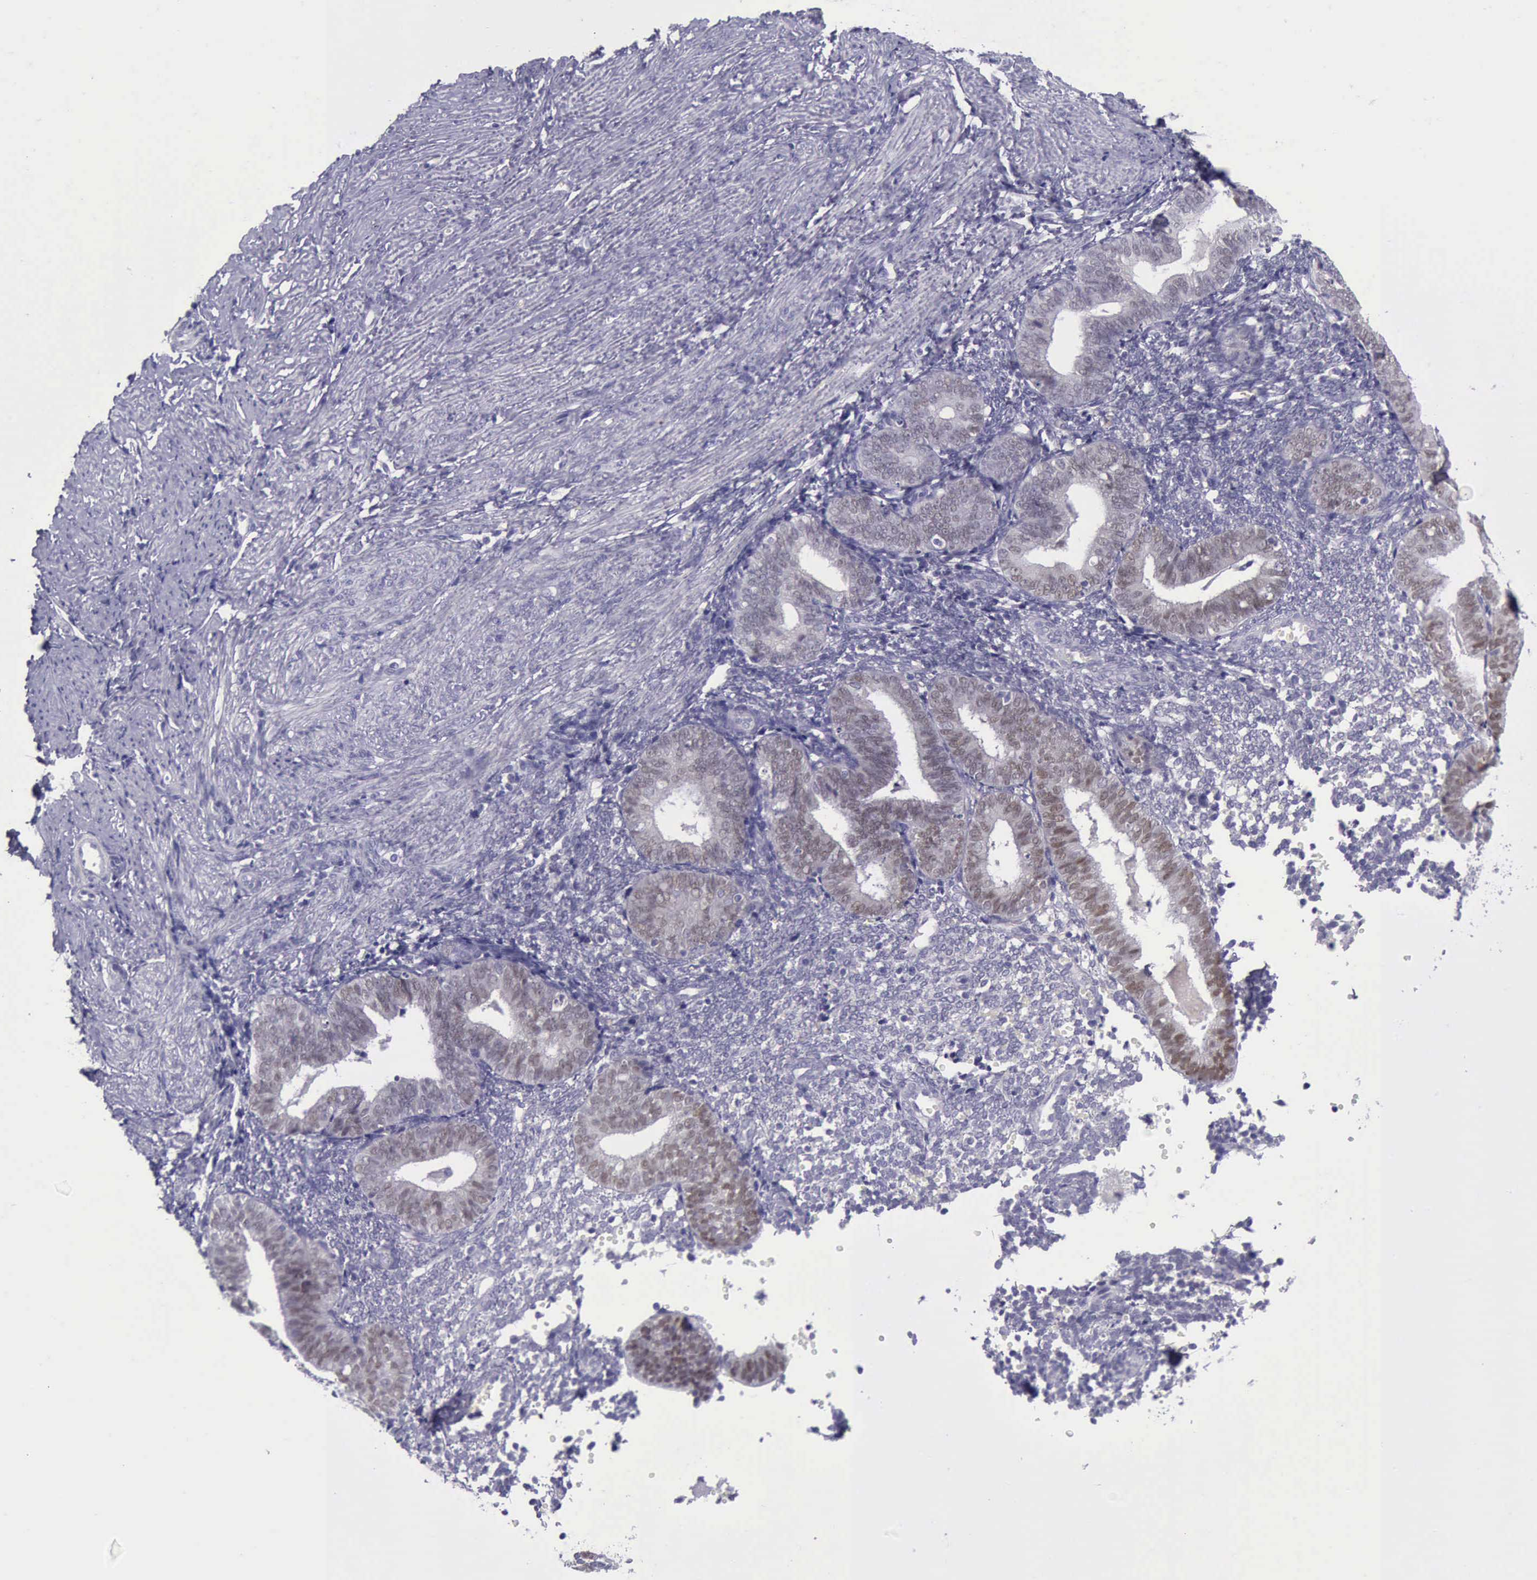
{"staining": {"intensity": "negative", "quantity": "none", "location": "none"}, "tissue": "endometrium", "cell_type": "Cells in endometrial stroma", "image_type": "normal", "snomed": [{"axis": "morphology", "description": "Normal tissue, NOS"}, {"axis": "topography", "description": "Endometrium"}], "caption": "A micrograph of endometrium stained for a protein displays no brown staining in cells in endometrial stroma.", "gene": "ARNT2", "patient": {"sex": "female", "age": 61}}